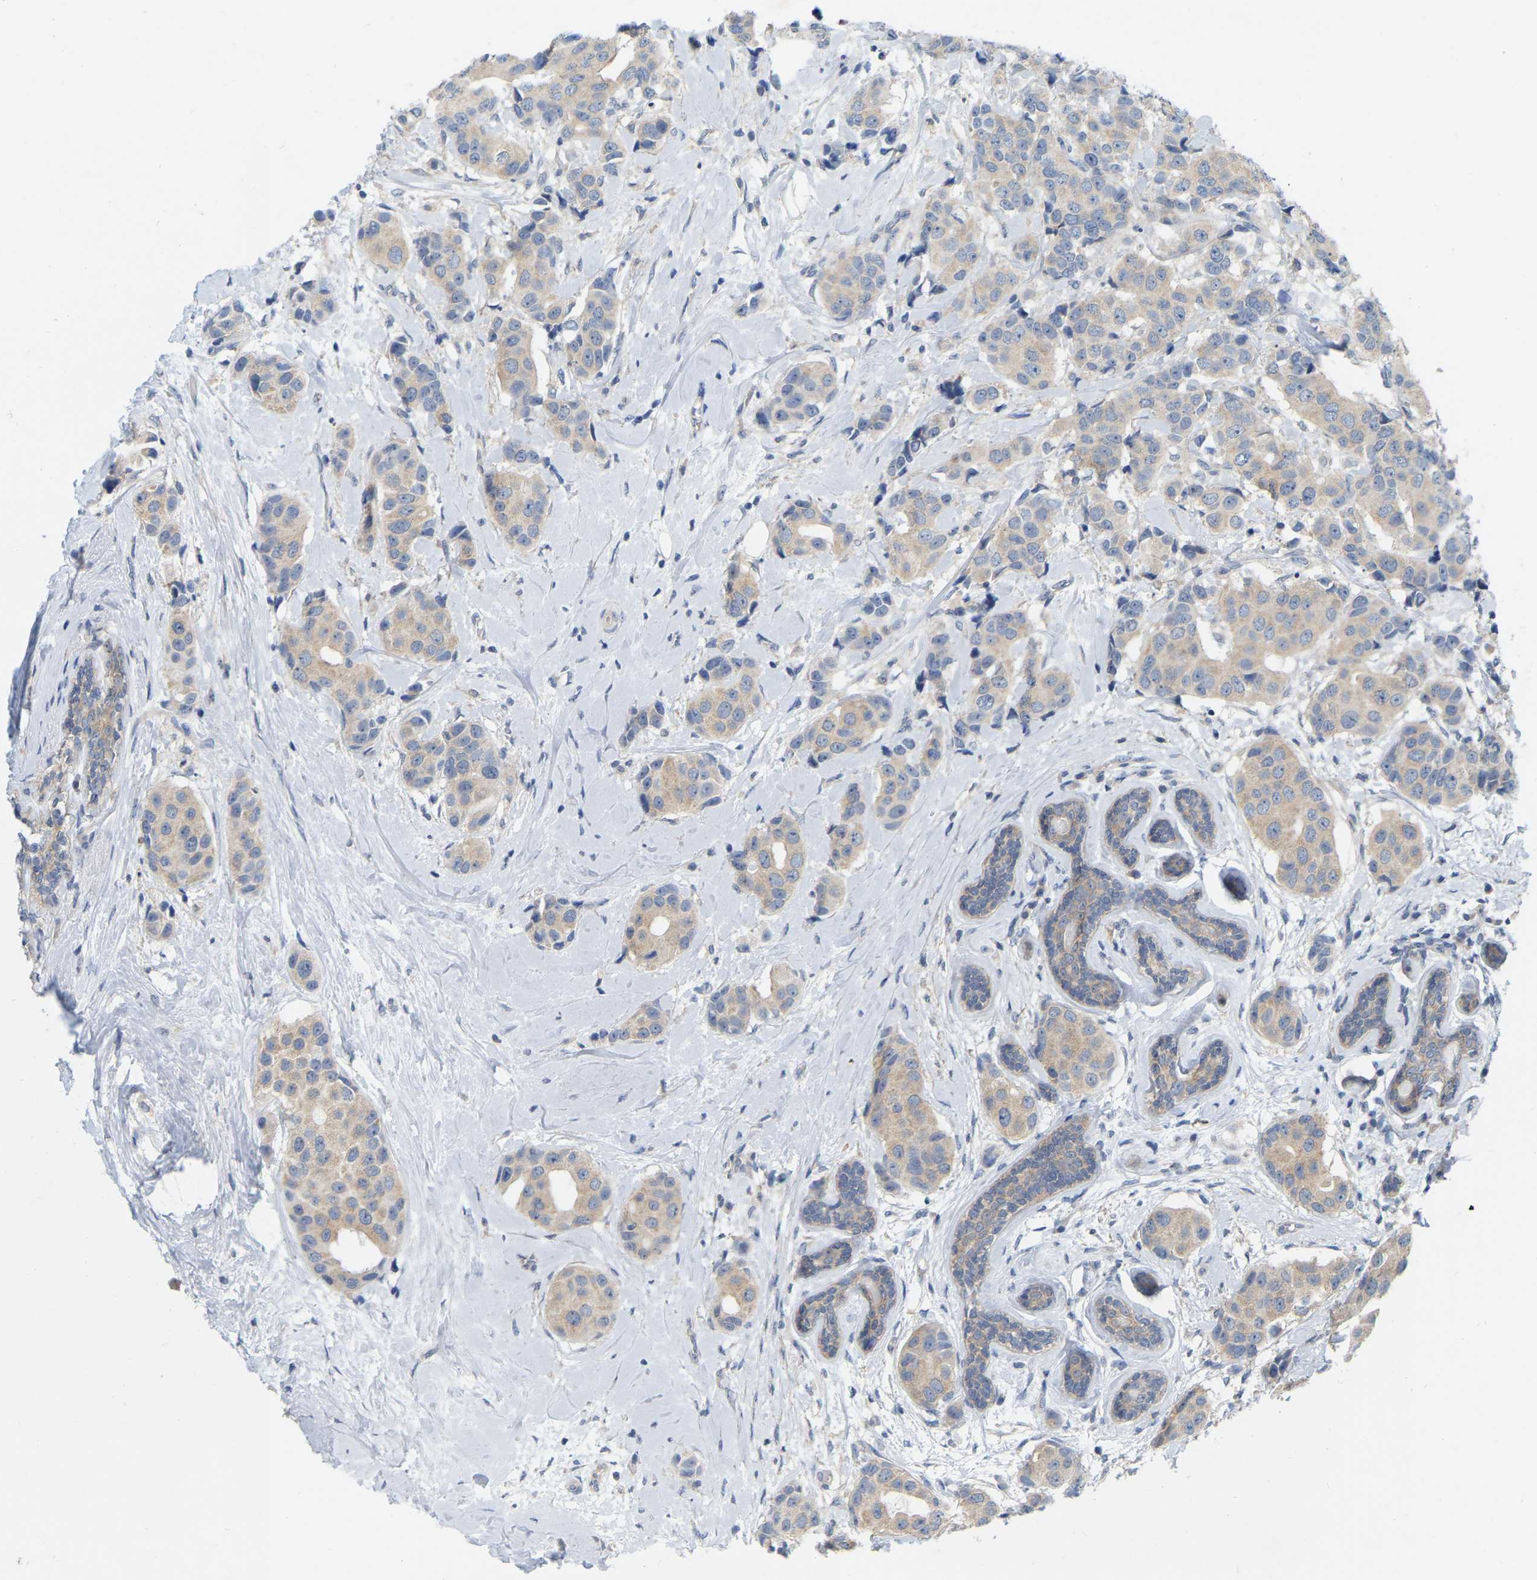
{"staining": {"intensity": "weak", "quantity": ">75%", "location": "cytoplasmic/membranous"}, "tissue": "breast cancer", "cell_type": "Tumor cells", "image_type": "cancer", "snomed": [{"axis": "morphology", "description": "Normal tissue, NOS"}, {"axis": "morphology", "description": "Duct carcinoma"}, {"axis": "topography", "description": "Breast"}], "caption": "Tumor cells display low levels of weak cytoplasmic/membranous expression in approximately >75% of cells in invasive ductal carcinoma (breast). (DAB IHC with brightfield microscopy, high magnification).", "gene": "WIPI2", "patient": {"sex": "female", "age": 39}}